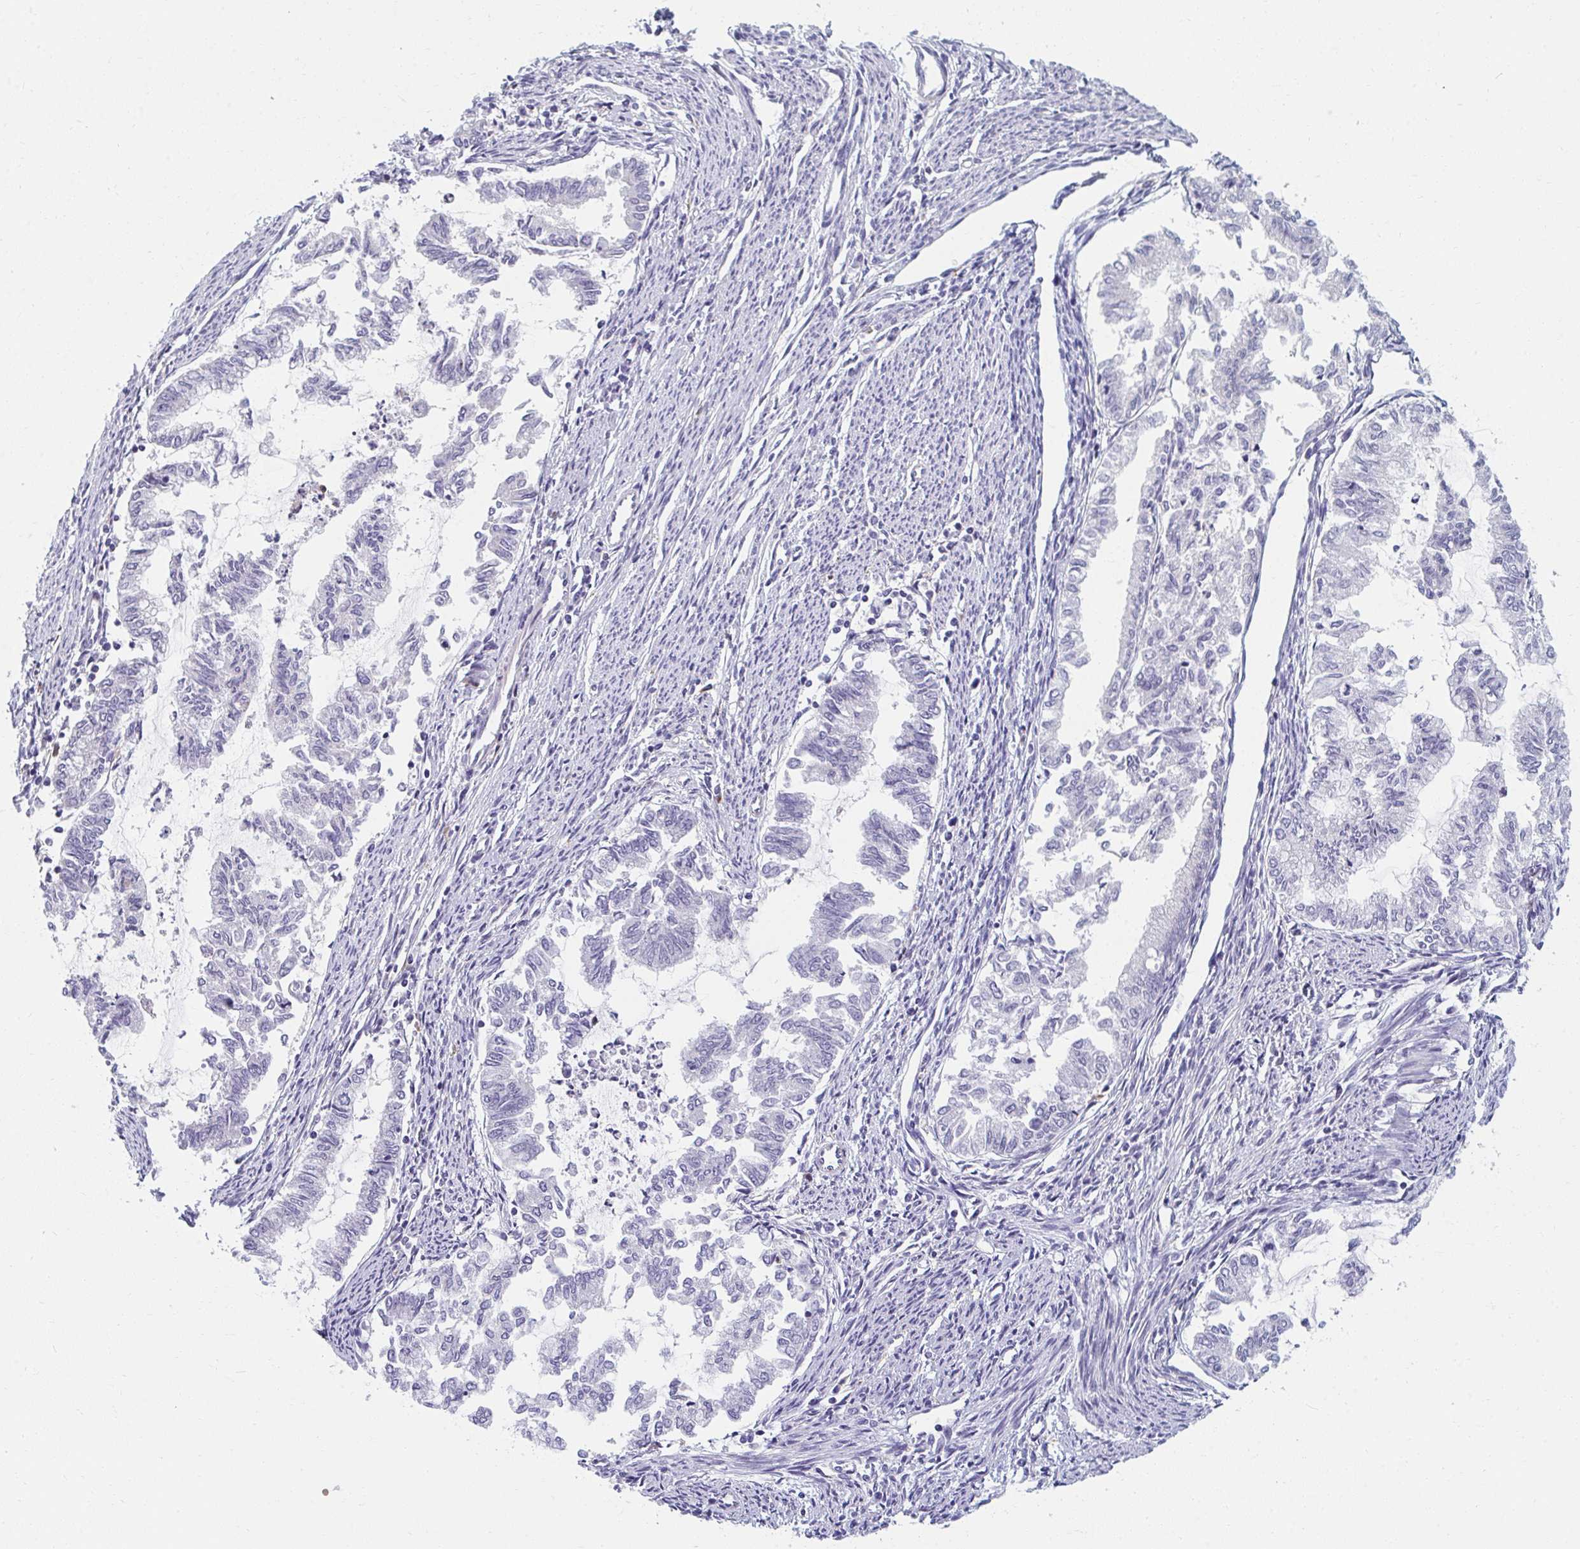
{"staining": {"intensity": "negative", "quantity": "none", "location": "none"}, "tissue": "endometrial cancer", "cell_type": "Tumor cells", "image_type": "cancer", "snomed": [{"axis": "morphology", "description": "Adenocarcinoma, NOS"}, {"axis": "topography", "description": "Endometrium"}], "caption": "Immunohistochemistry (IHC) photomicrograph of neoplastic tissue: endometrial cancer stained with DAB (3,3'-diaminobenzidine) shows no significant protein expression in tumor cells.", "gene": "EIF1AD", "patient": {"sex": "female", "age": 79}}